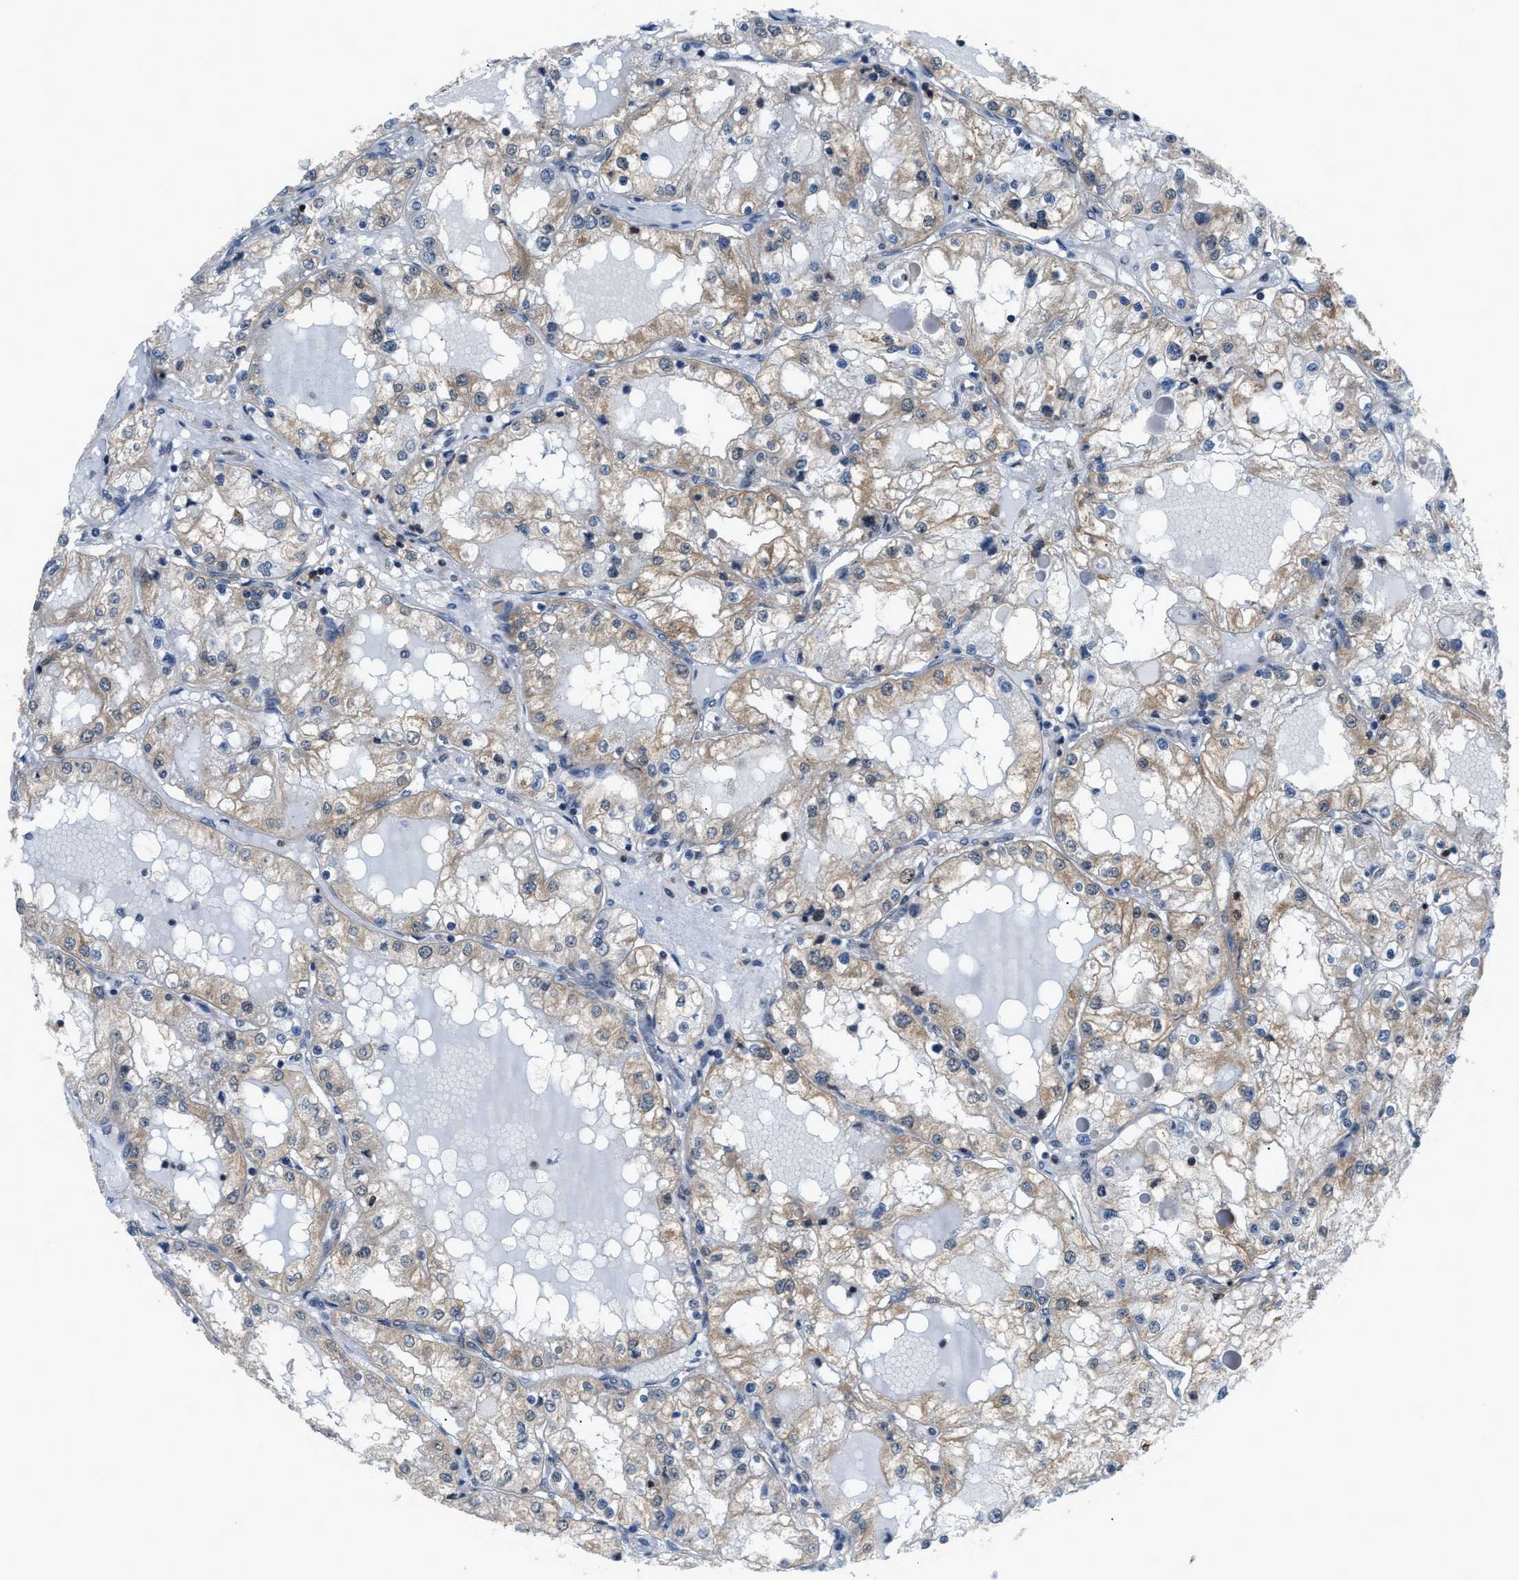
{"staining": {"intensity": "weak", "quantity": ">75%", "location": "cytoplasmic/membranous"}, "tissue": "renal cancer", "cell_type": "Tumor cells", "image_type": "cancer", "snomed": [{"axis": "morphology", "description": "Adenocarcinoma, NOS"}, {"axis": "topography", "description": "Kidney"}], "caption": "Brown immunohistochemical staining in human renal cancer (adenocarcinoma) demonstrates weak cytoplasmic/membranous staining in approximately >75% of tumor cells.", "gene": "TMEM45B", "patient": {"sex": "male", "age": 68}}